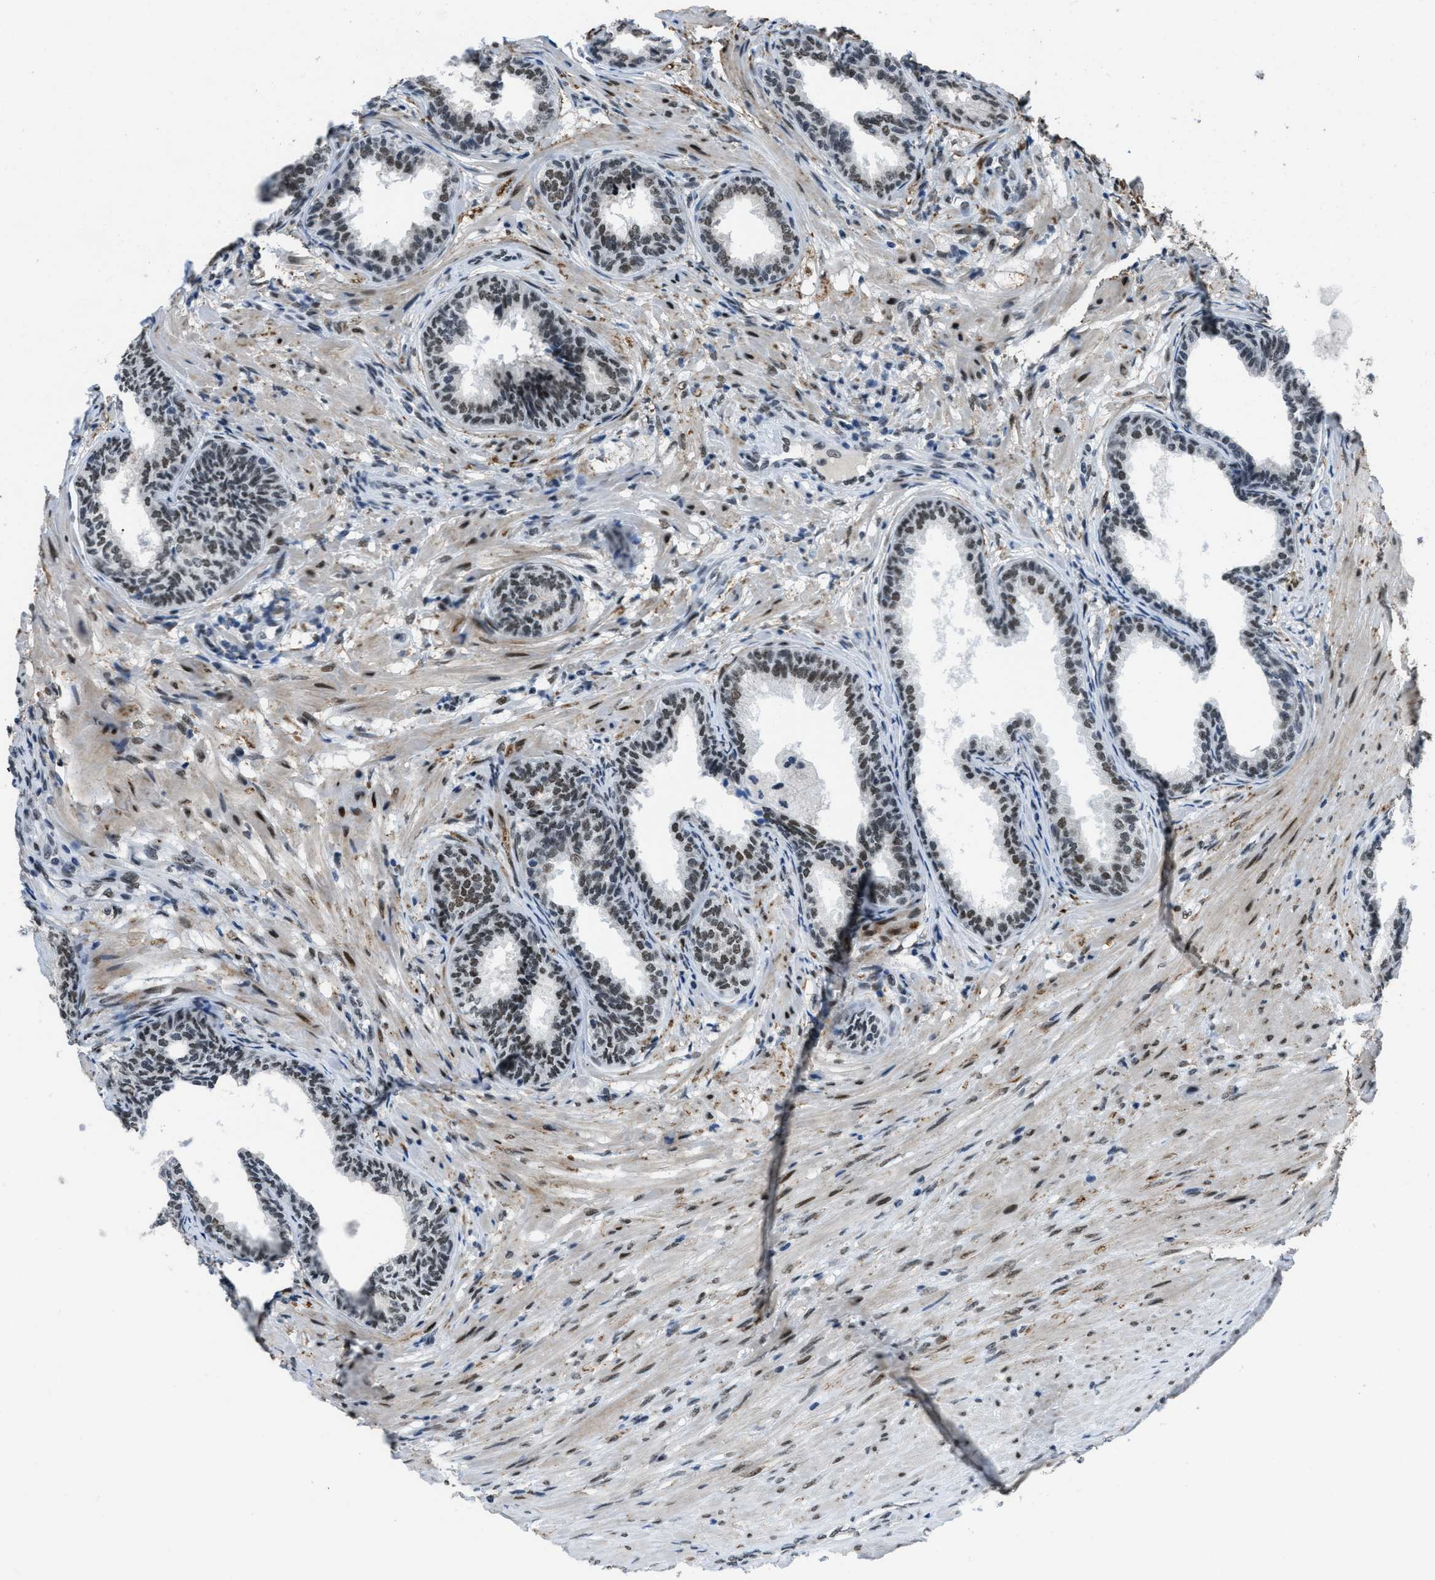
{"staining": {"intensity": "moderate", "quantity": ">75%", "location": "nuclear"}, "tissue": "prostate", "cell_type": "Glandular cells", "image_type": "normal", "snomed": [{"axis": "morphology", "description": "Normal tissue, NOS"}, {"axis": "topography", "description": "Prostate"}], "caption": "Benign prostate demonstrates moderate nuclear expression in approximately >75% of glandular cells.", "gene": "GATAD2B", "patient": {"sex": "male", "age": 76}}